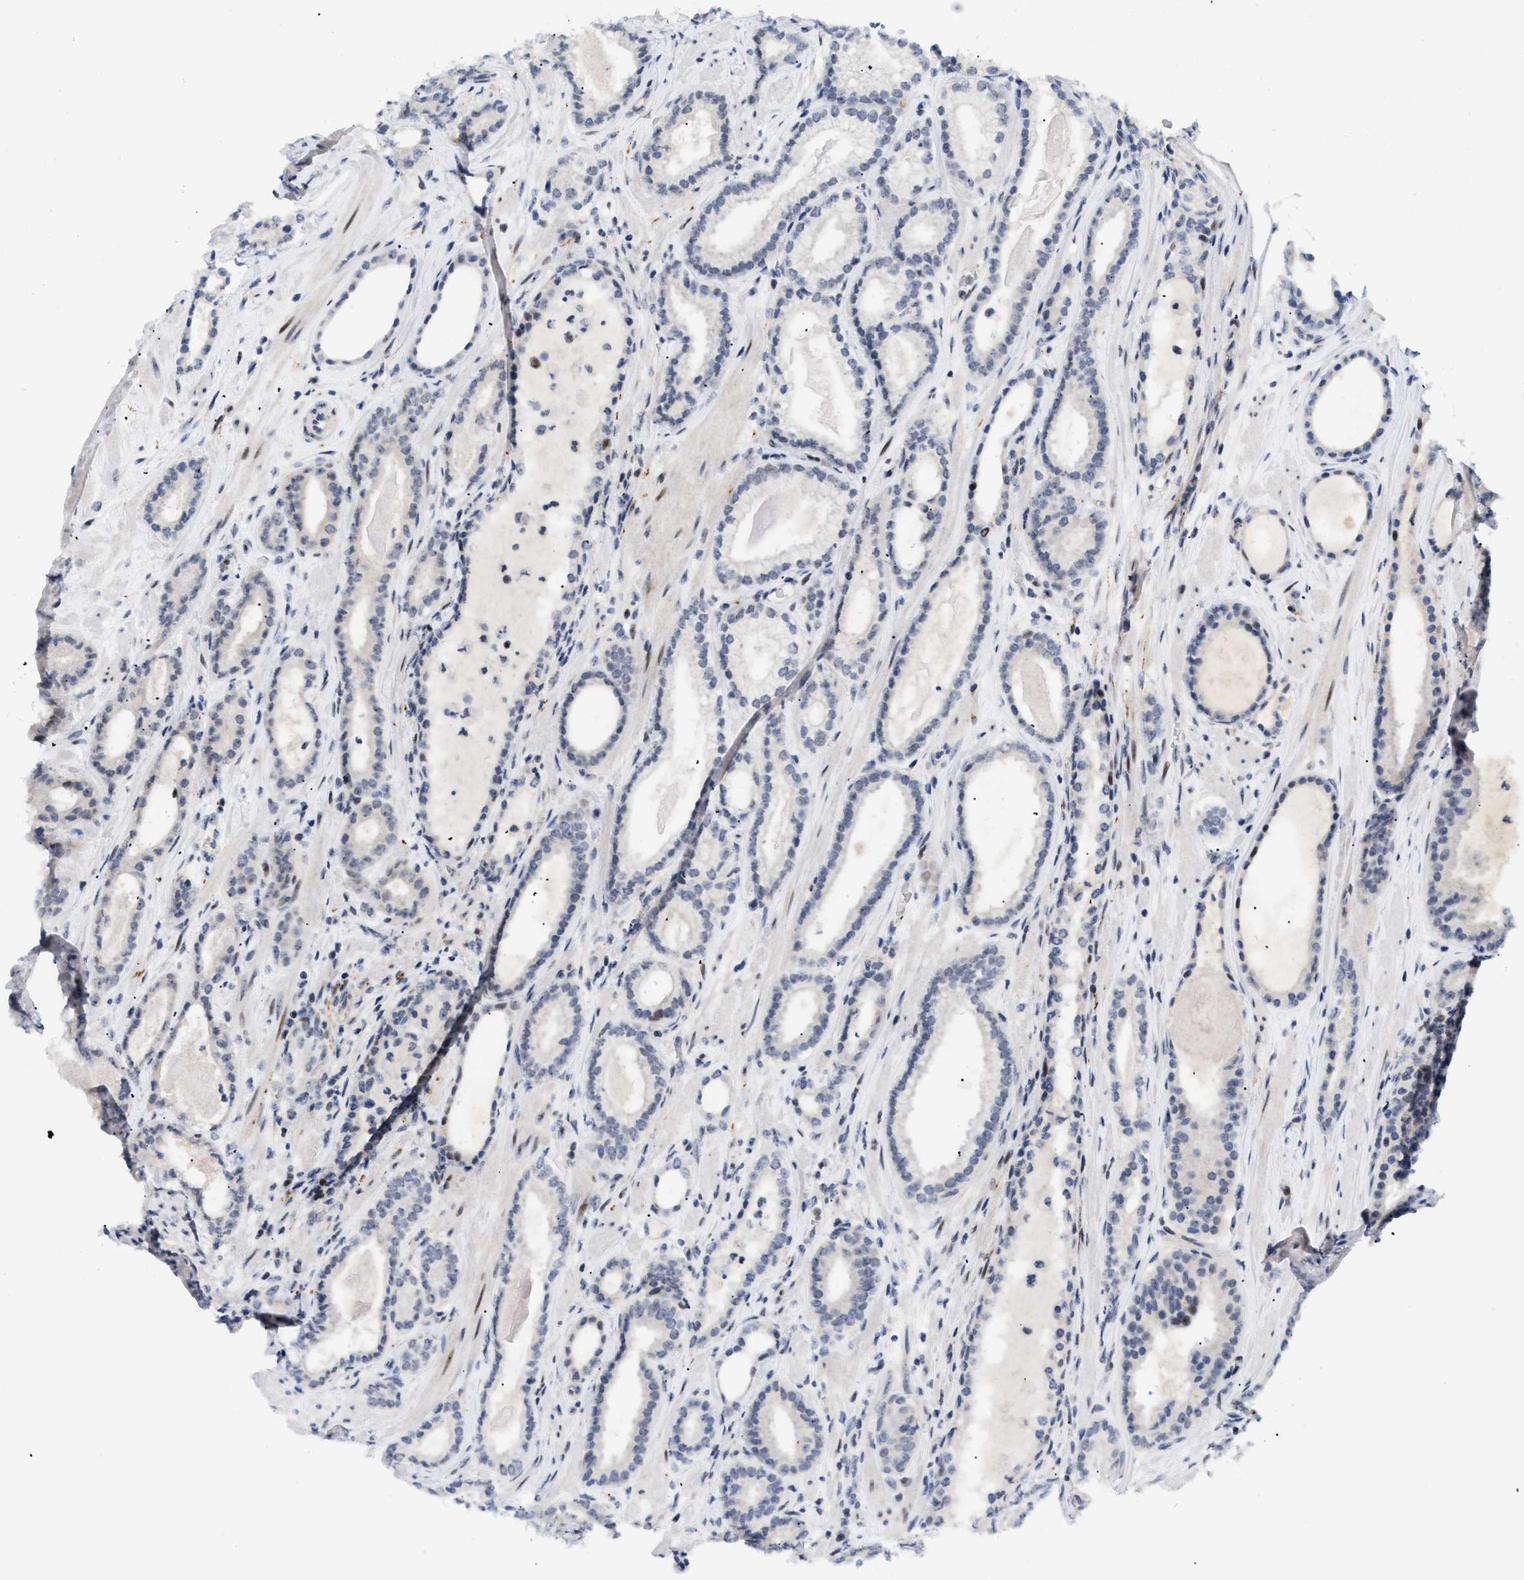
{"staining": {"intensity": "negative", "quantity": "none", "location": "none"}, "tissue": "prostate cancer", "cell_type": "Tumor cells", "image_type": "cancer", "snomed": [{"axis": "morphology", "description": "Adenocarcinoma, High grade"}, {"axis": "topography", "description": "Prostate"}], "caption": "Tumor cells show no significant protein staining in prostate adenocarcinoma (high-grade).", "gene": "MED1", "patient": {"sex": "male", "age": 60}}